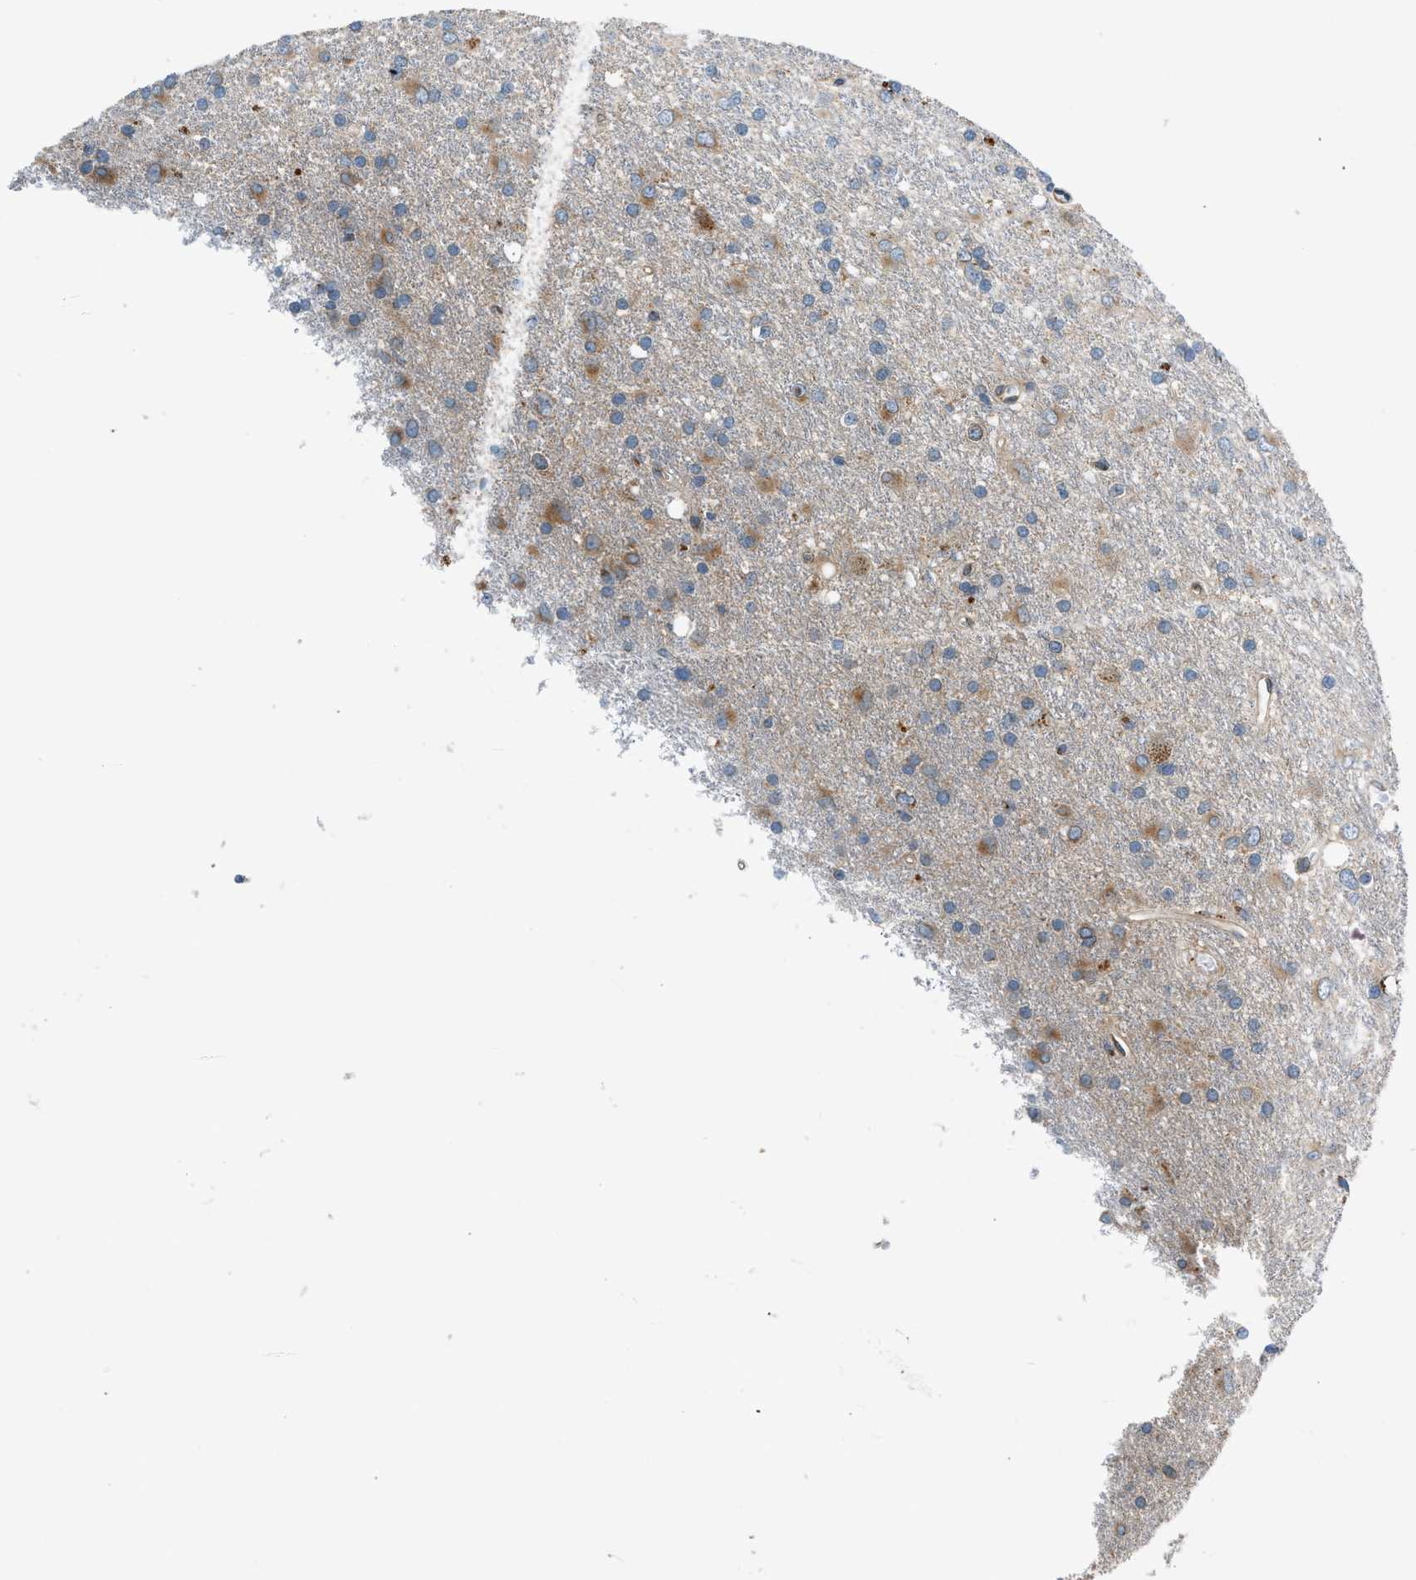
{"staining": {"intensity": "moderate", "quantity": "<25%", "location": "cytoplasmic/membranous"}, "tissue": "glioma", "cell_type": "Tumor cells", "image_type": "cancer", "snomed": [{"axis": "morphology", "description": "Glioma, malignant, Low grade"}, {"axis": "topography", "description": "Brain"}], "caption": "There is low levels of moderate cytoplasmic/membranous positivity in tumor cells of low-grade glioma (malignant), as demonstrated by immunohistochemical staining (brown color).", "gene": "LMBR1", "patient": {"sex": "male", "age": 77}}